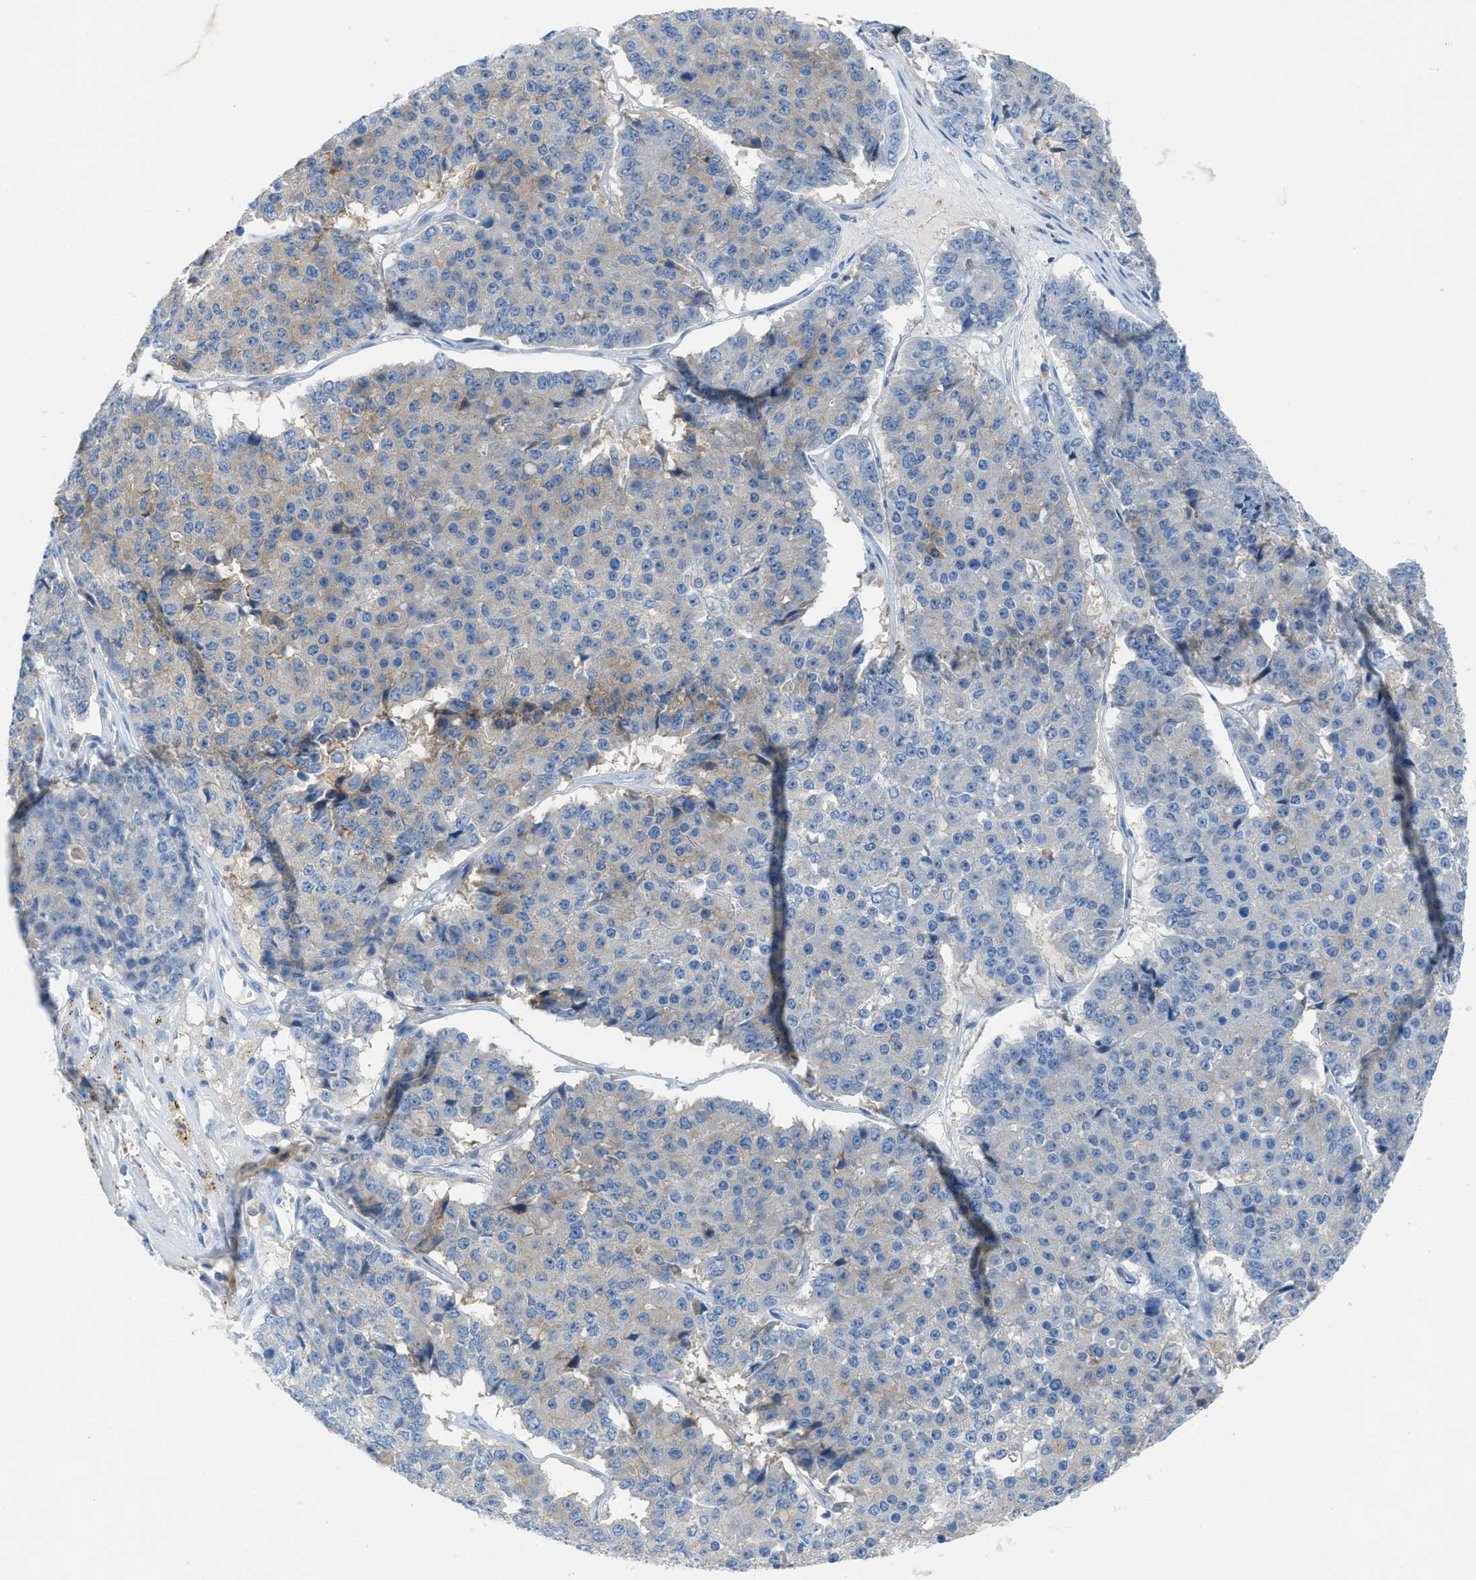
{"staining": {"intensity": "weak", "quantity": "<25%", "location": "cytoplasmic/membranous"}, "tissue": "pancreatic cancer", "cell_type": "Tumor cells", "image_type": "cancer", "snomed": [{"axis": "morphology", "description": "Adenocarcinoma, NOS"}, {"axis": "topography", "description": "Pancreas"}], "caption": "Tumor cells are negative for brown protein staining in pancreatic cancer.", "gene": "CLEC10A", "patient": {"sex": "male", "age": 50}}